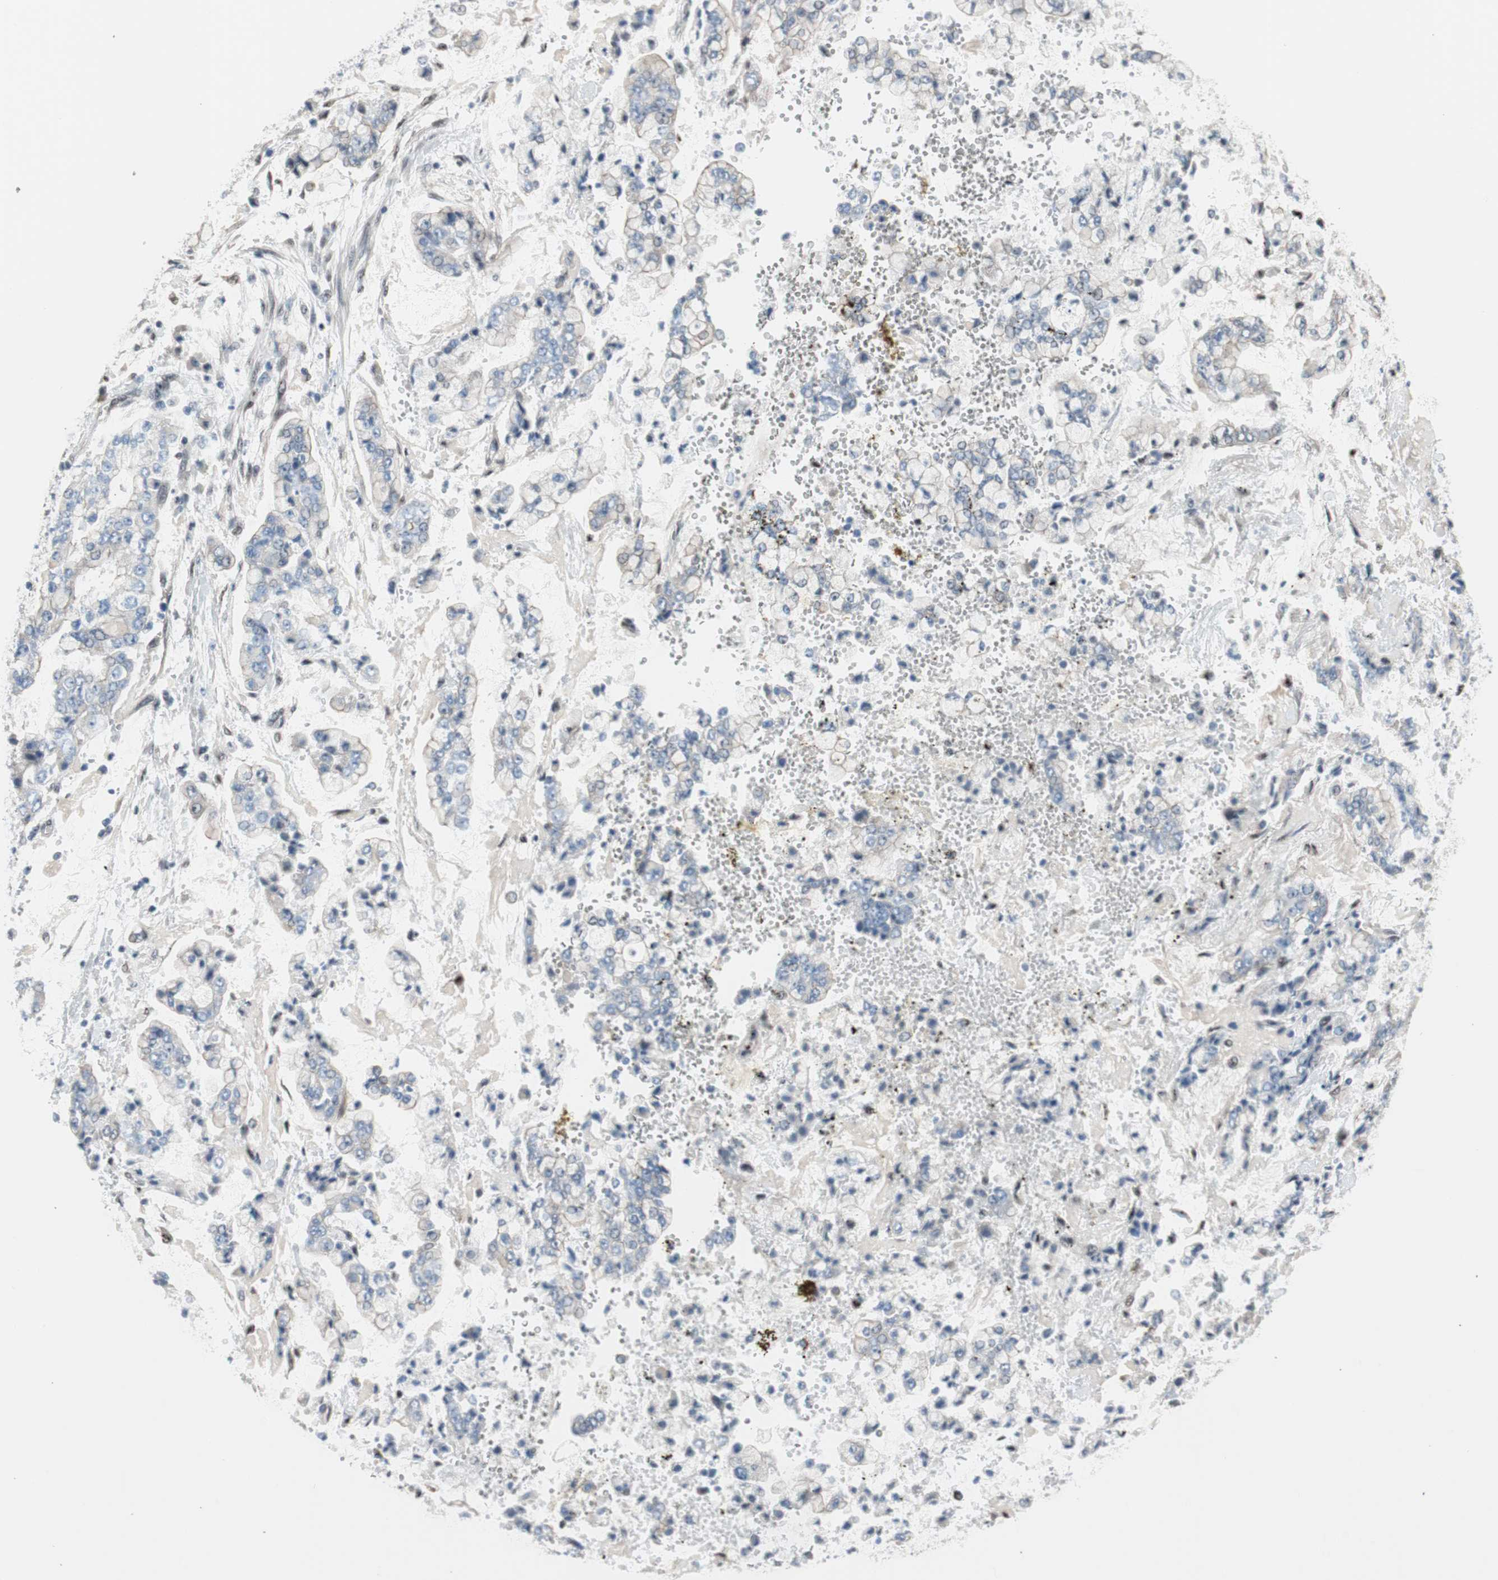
{"staining": {"intensity": "weak", "quantity": "<25%", "location": "cytoplasmic/membranous"}, "tissue": "stomach cancer", "cell_type": "Tumor cells", "image_type": "cancer", "snomed": [{"axis": "morphology", "description": "Adenocarcinoma, NOS"}, {"axis": "topography", "description": "Stomach"}], "caption": "The immunohistochemistry (IHC) micrograph has no significant staining in tumor cells of adenocarcinoma (stomach) tissue.", "gene": "PML", "patient": {"sex": "male", "age": 76}}